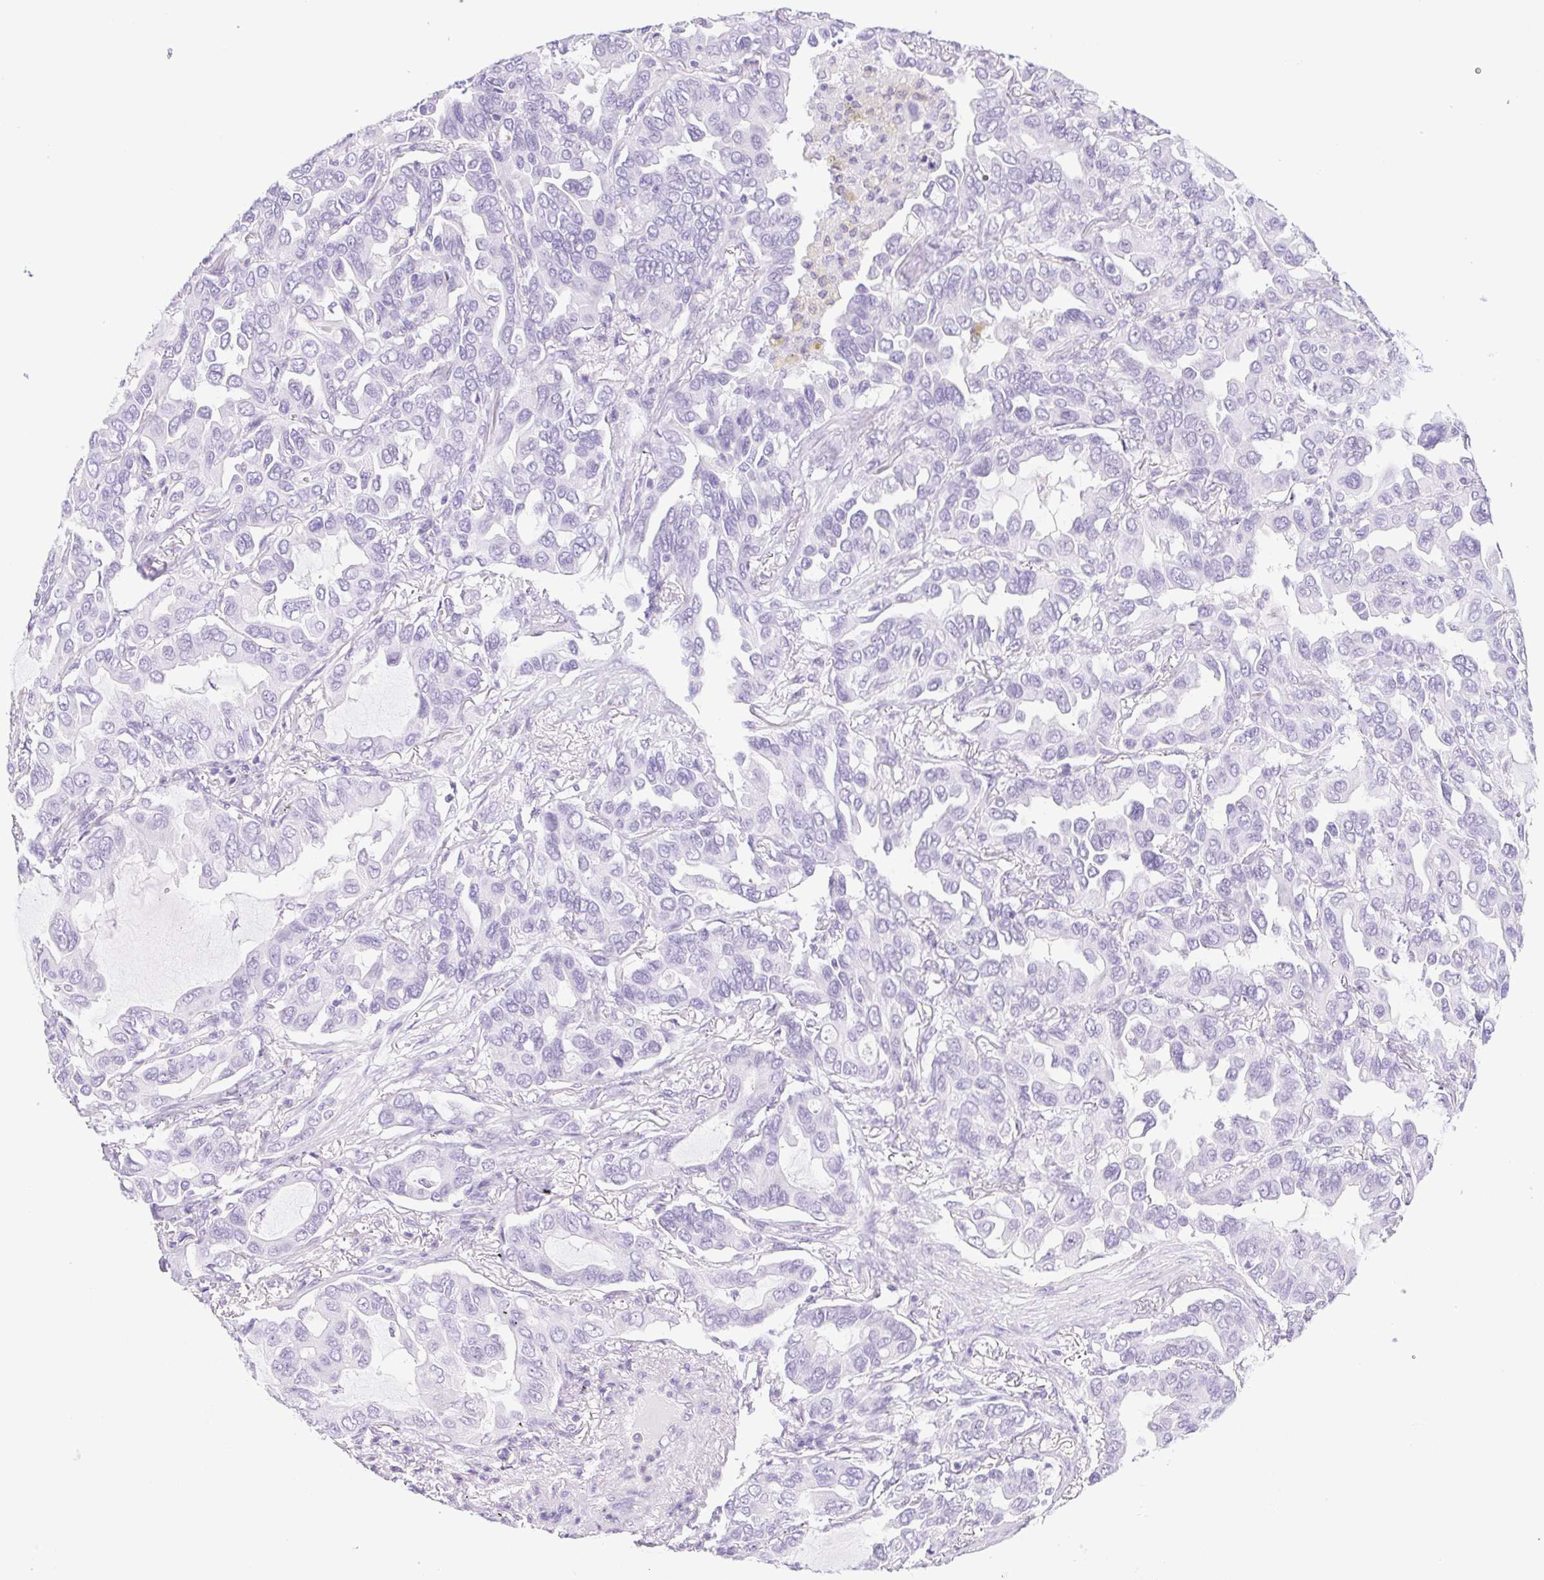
{"staining": {"intensity": "negative", "quantity": "none", "location": "none"}, "tissue": "lung cancer", "cell_type": "Tumor cells", "image_type": "cancer", "snomed": [{"axis": "morphology", "description": "Adenocarcinoma, NOS"}, {"axis": "topography", "description": "Lung"}], "caption": "High power microscopy image of an IHC photomicrograph of lung cancer (adenocarcinoma), revealing no significant staining in tumor cells.", "gene": "CYP21A2", "patient": {"sex": "male", "age": 64}}